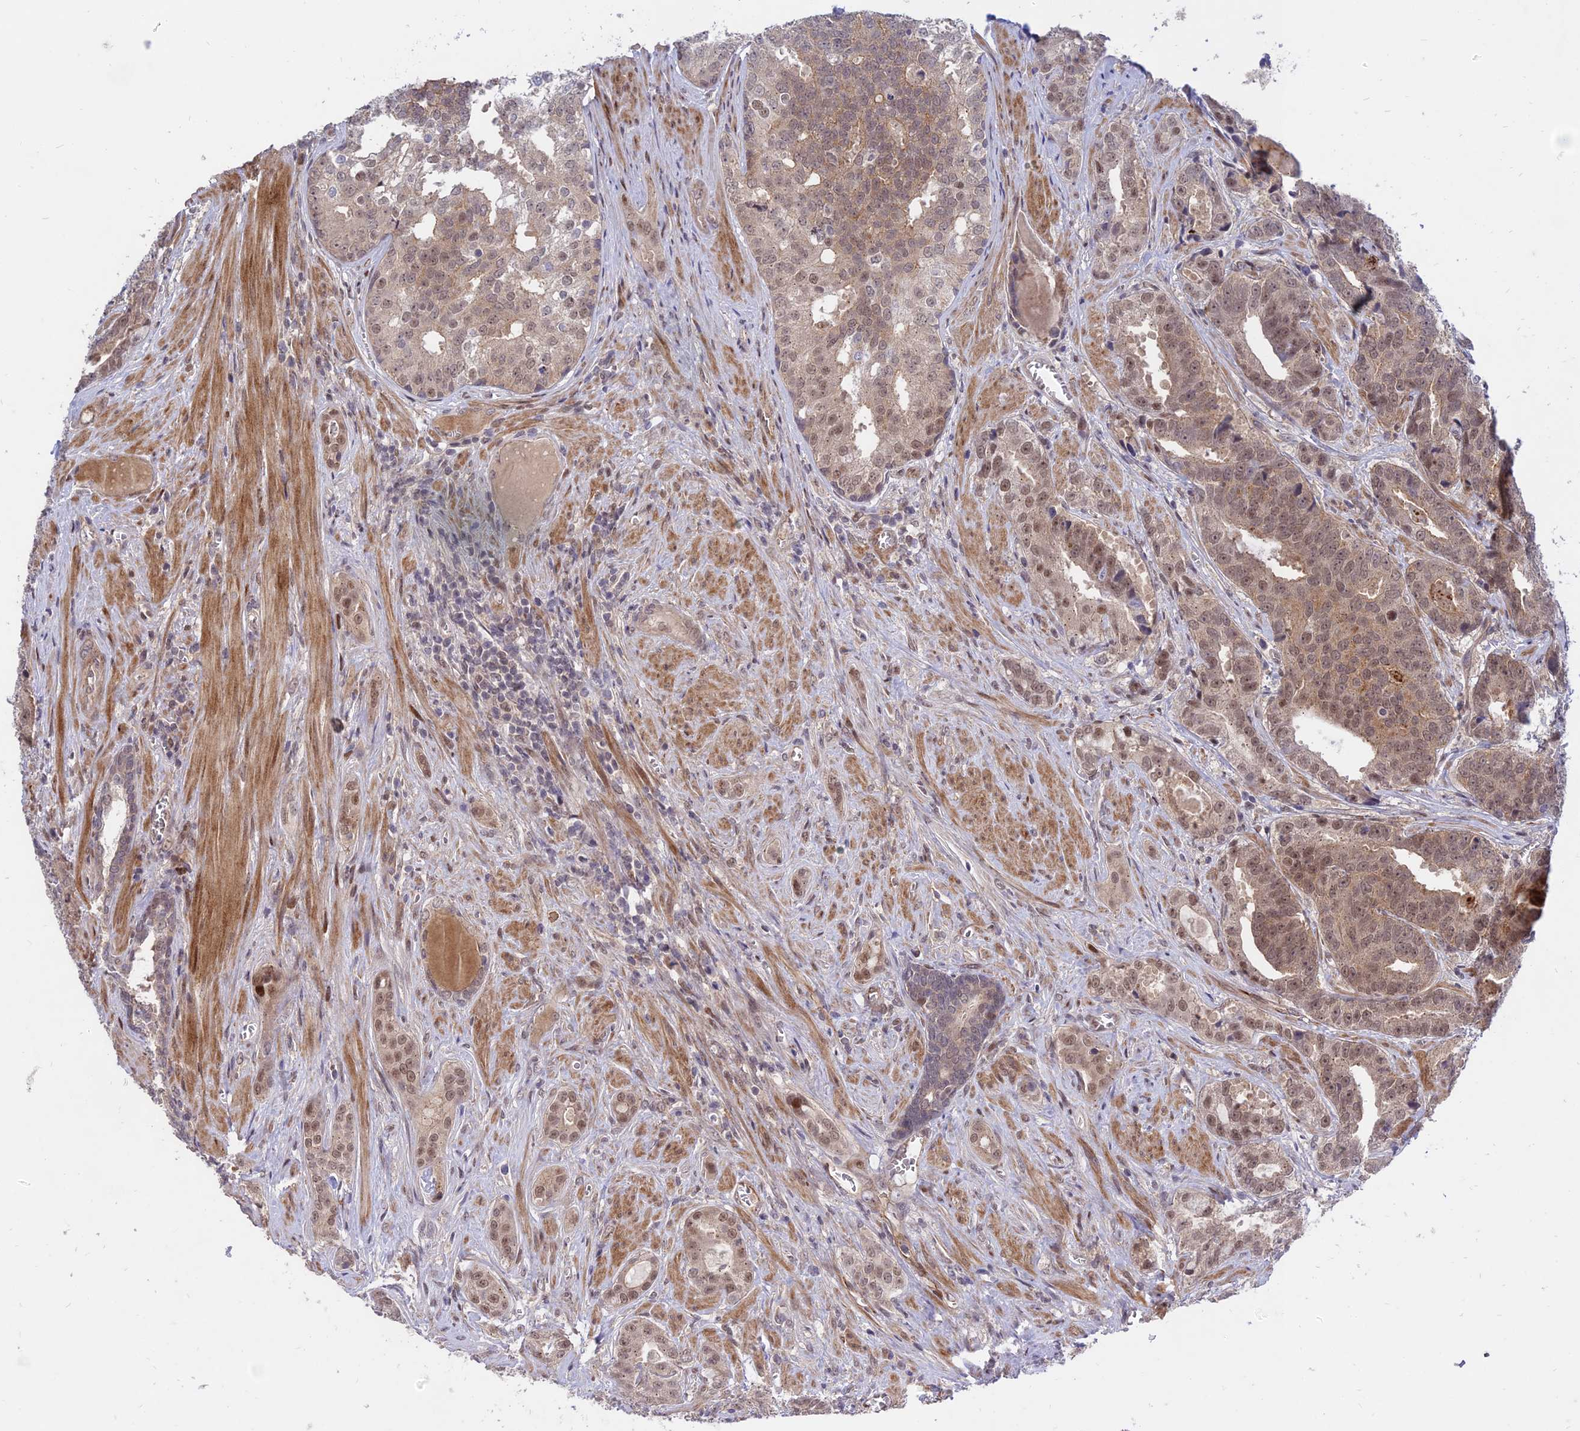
{"staining": {"intensity": "moderate", "quantity": ">75%", "location": "cytoplasmic/membranous,nuclear"}, "tissue": "prostate cancer", "cell_type": "Tumor cells", "image_type": "cancer", "snomed": [{"axis": "morphology", "description": "Adenocarcinoma, High grade"}, {"axis": "topography", "description": "Prostate"}], "caption": "Prostate cancer (adenocarcinoma (high-grade)) stained with a brown dye reveals moderate cytoplasmic/membranous and nuclear positive expression in approximately >75% of tumor cells.", "gene": "ZNF85", "patient": {"sex": "male", "age": 55}}